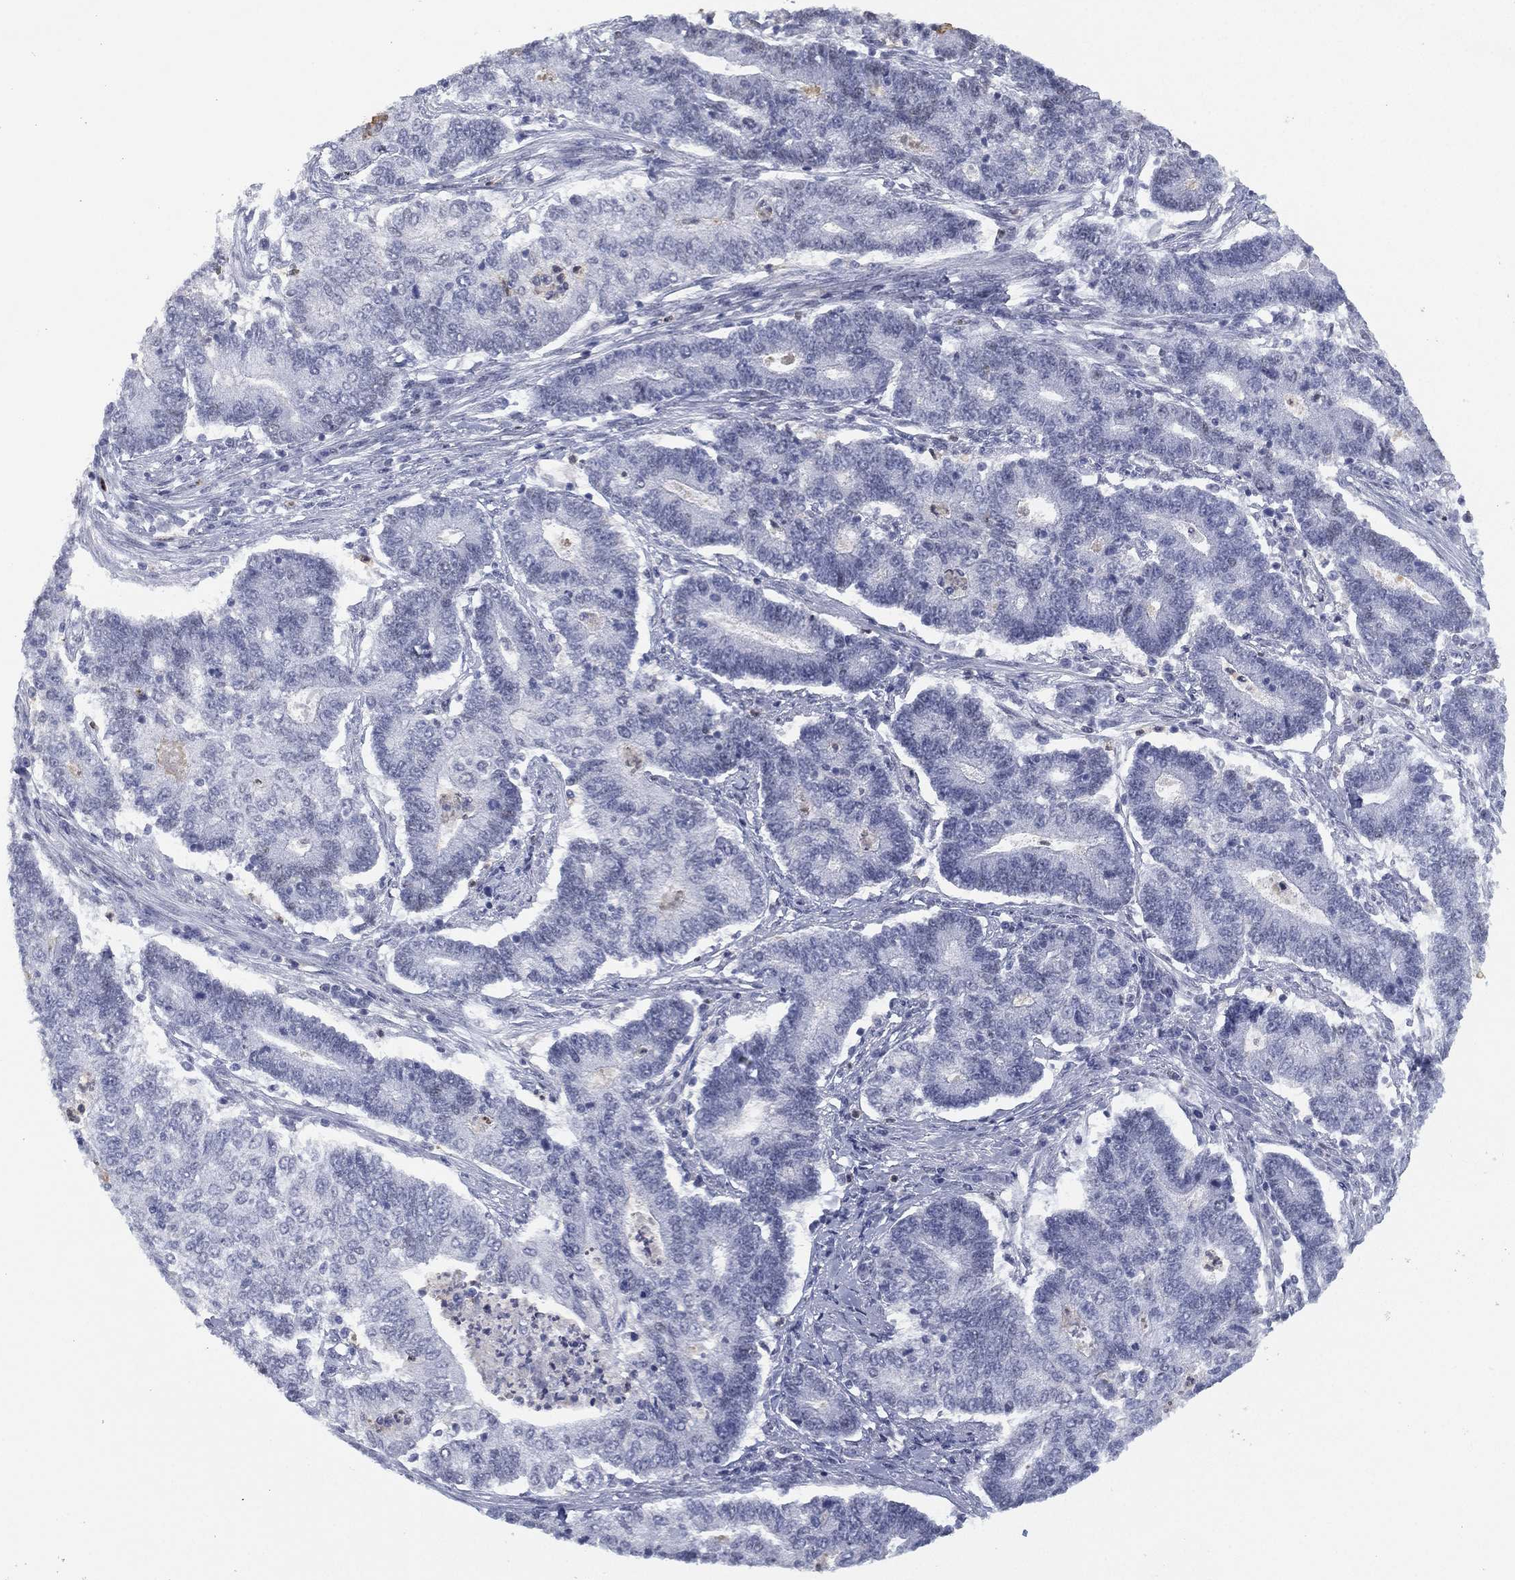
{"staining": {"intensity": "negative", "quantity": "none", "location": "none"}, "tissue": "endometrial cancer", "cell_type": "Tumor cells", "image_type": "cancer", "snomed": [{"axis": "morphology", "description": "Adenocarcinoma, NOS"}, {"axis": "topography", "description": "Uterus"}, {"axis": "topography", "description": "Endometrium"}], "caption": "An immunohistochemistry (IHC) histopathology image of adenocarcinoma (endometrial) is shown. There is no staining in tumor cells of adenocarcinoma (endometrial).", "gene": "ZNF711", "patient": {"sex": "female", "age": 54}}